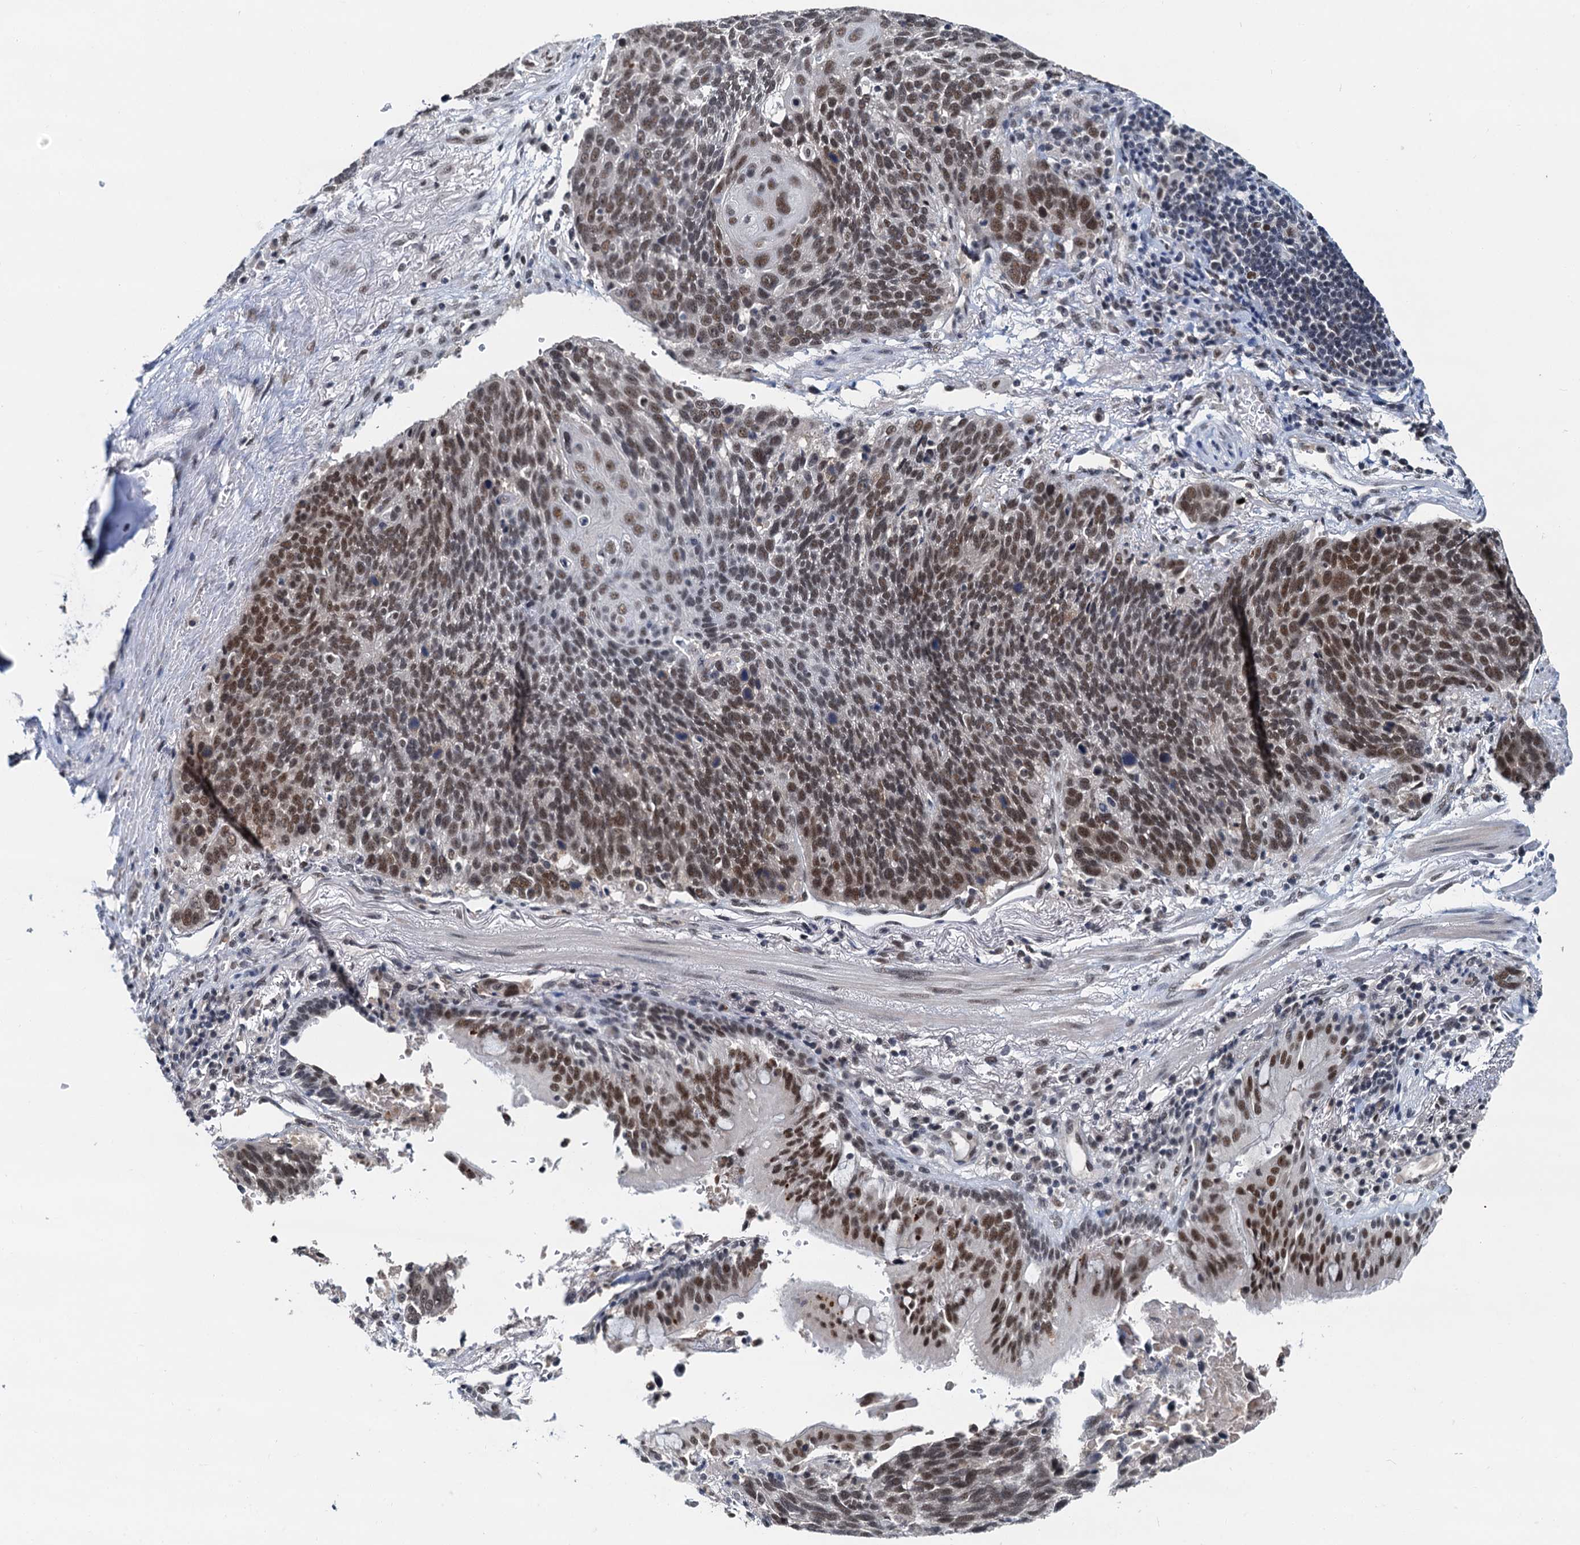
{"staining": {"intensity": "moderate", "quantity": ">75%", "location": "nuclear"}, "tissue": "lung cancer", "cell_type": "Tumor cells", "image_type": "cancer", "snomed": [{"axis": "morphology", "description": "Squamous cell carcinoma, NOS"}, {"axis": "topography", "description": "Lung"}], "caption": "Immunohistochemistry (IHC) image of lung cancer stained for a protein (brown), which reveals medium levels of moderate nuclear staining in about >75% of tumor cells.", "gene": "SNRPD1", "patient": {"sex": "male", "age": 66}}